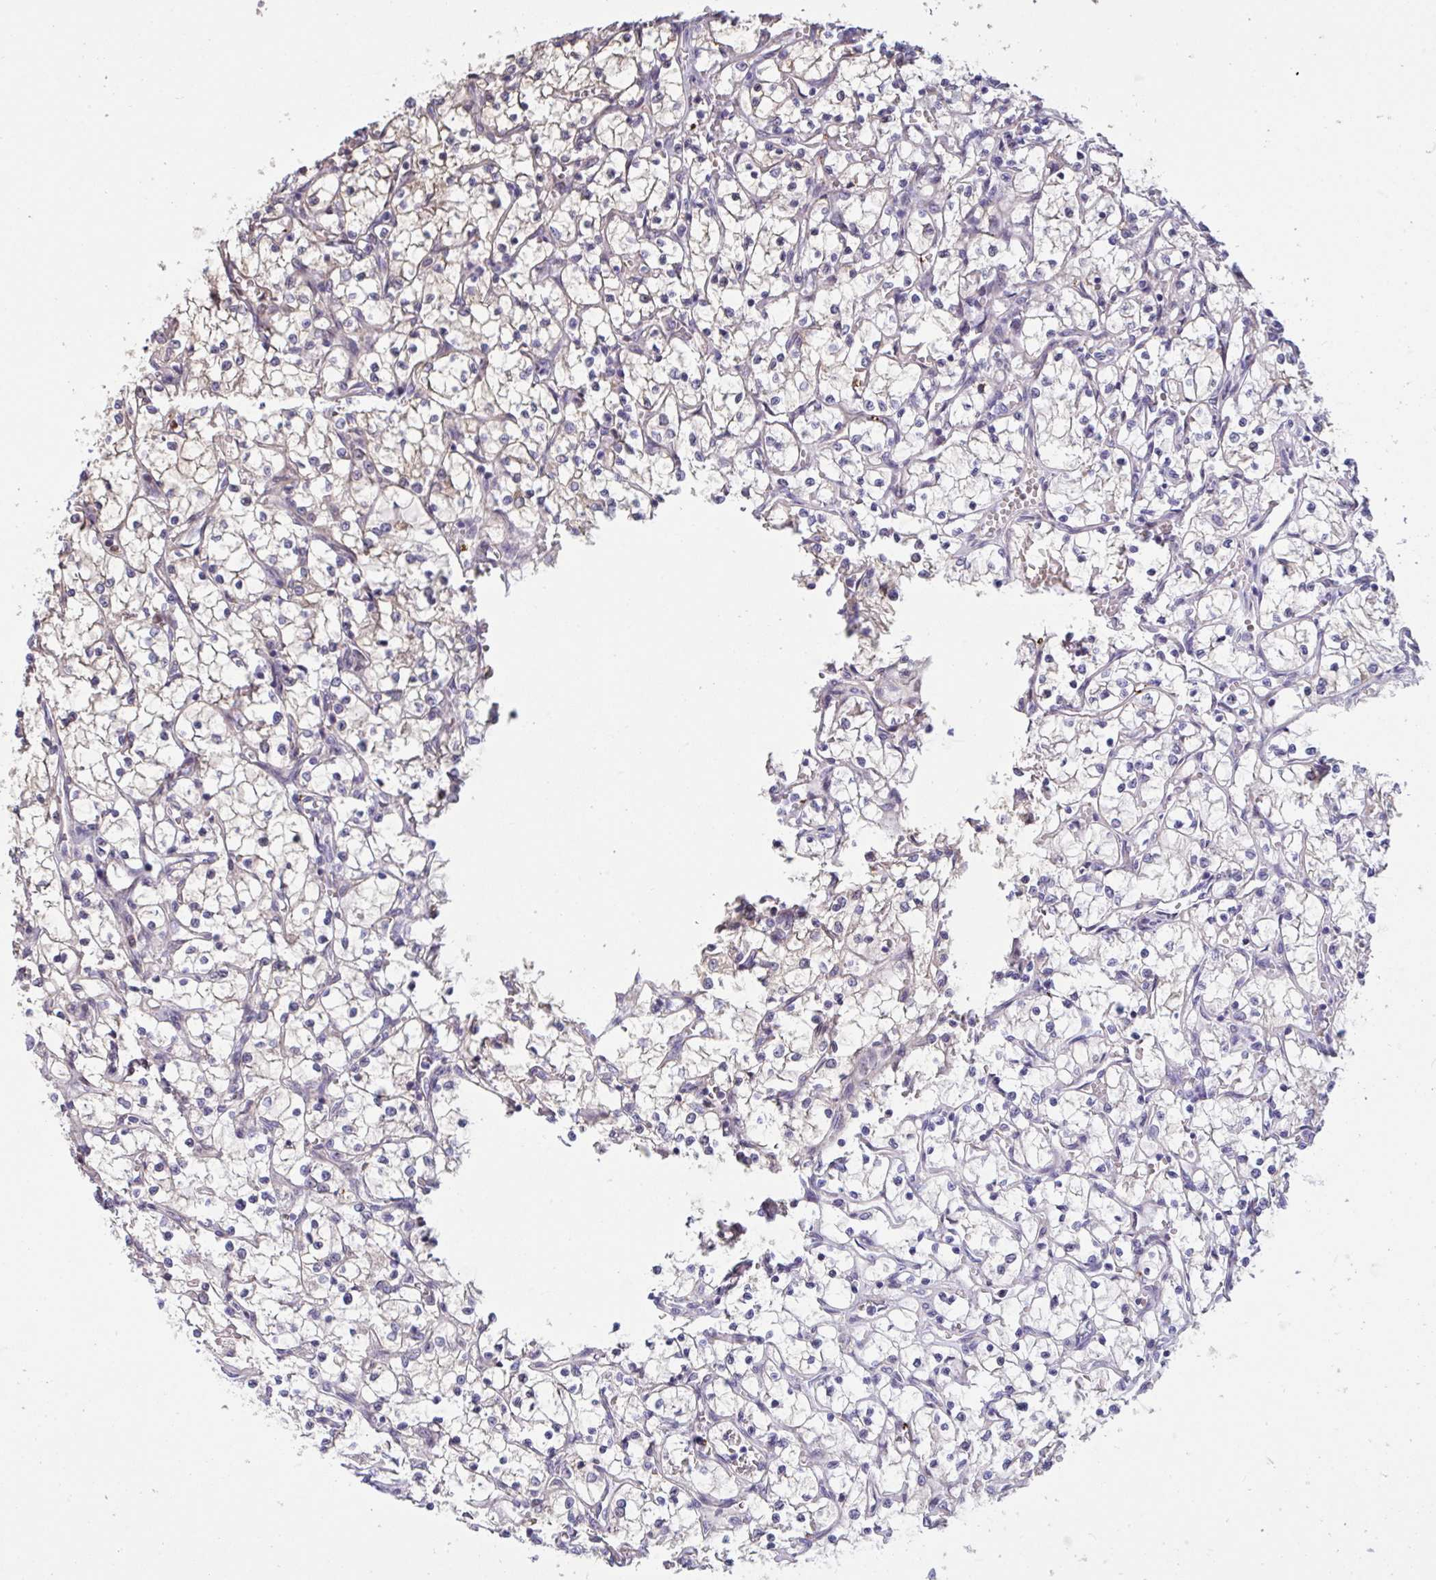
{"staining": {"intensity": "weak", "quantity": "<25%", "location": "cytoplasmic/membranous"}, "tissue": "renal cancer", "cell_type": "Tumor cells", "image_type": "cancer", "snomed": [{"axis": "morphology", "description": "Adenocarcinoma, NOS"}, {"axis": "topography", "description": "Kidney"}], "caption": "Immunohistochemistry photomicrograph of neoplastic tissue: human renal cancer (adenocarcinoma) stained with DAB exhibits no significant protein positivity in tumor cells. The staining was performed using DAB (3,3'-diaminobenzidine) to visualize the protein expression in brown, while the nuclei were stained in blue with hematoxylin (Magnification: 20x).", "gene": "PELI2", "patient": {"sex": "female", "age": 69}}